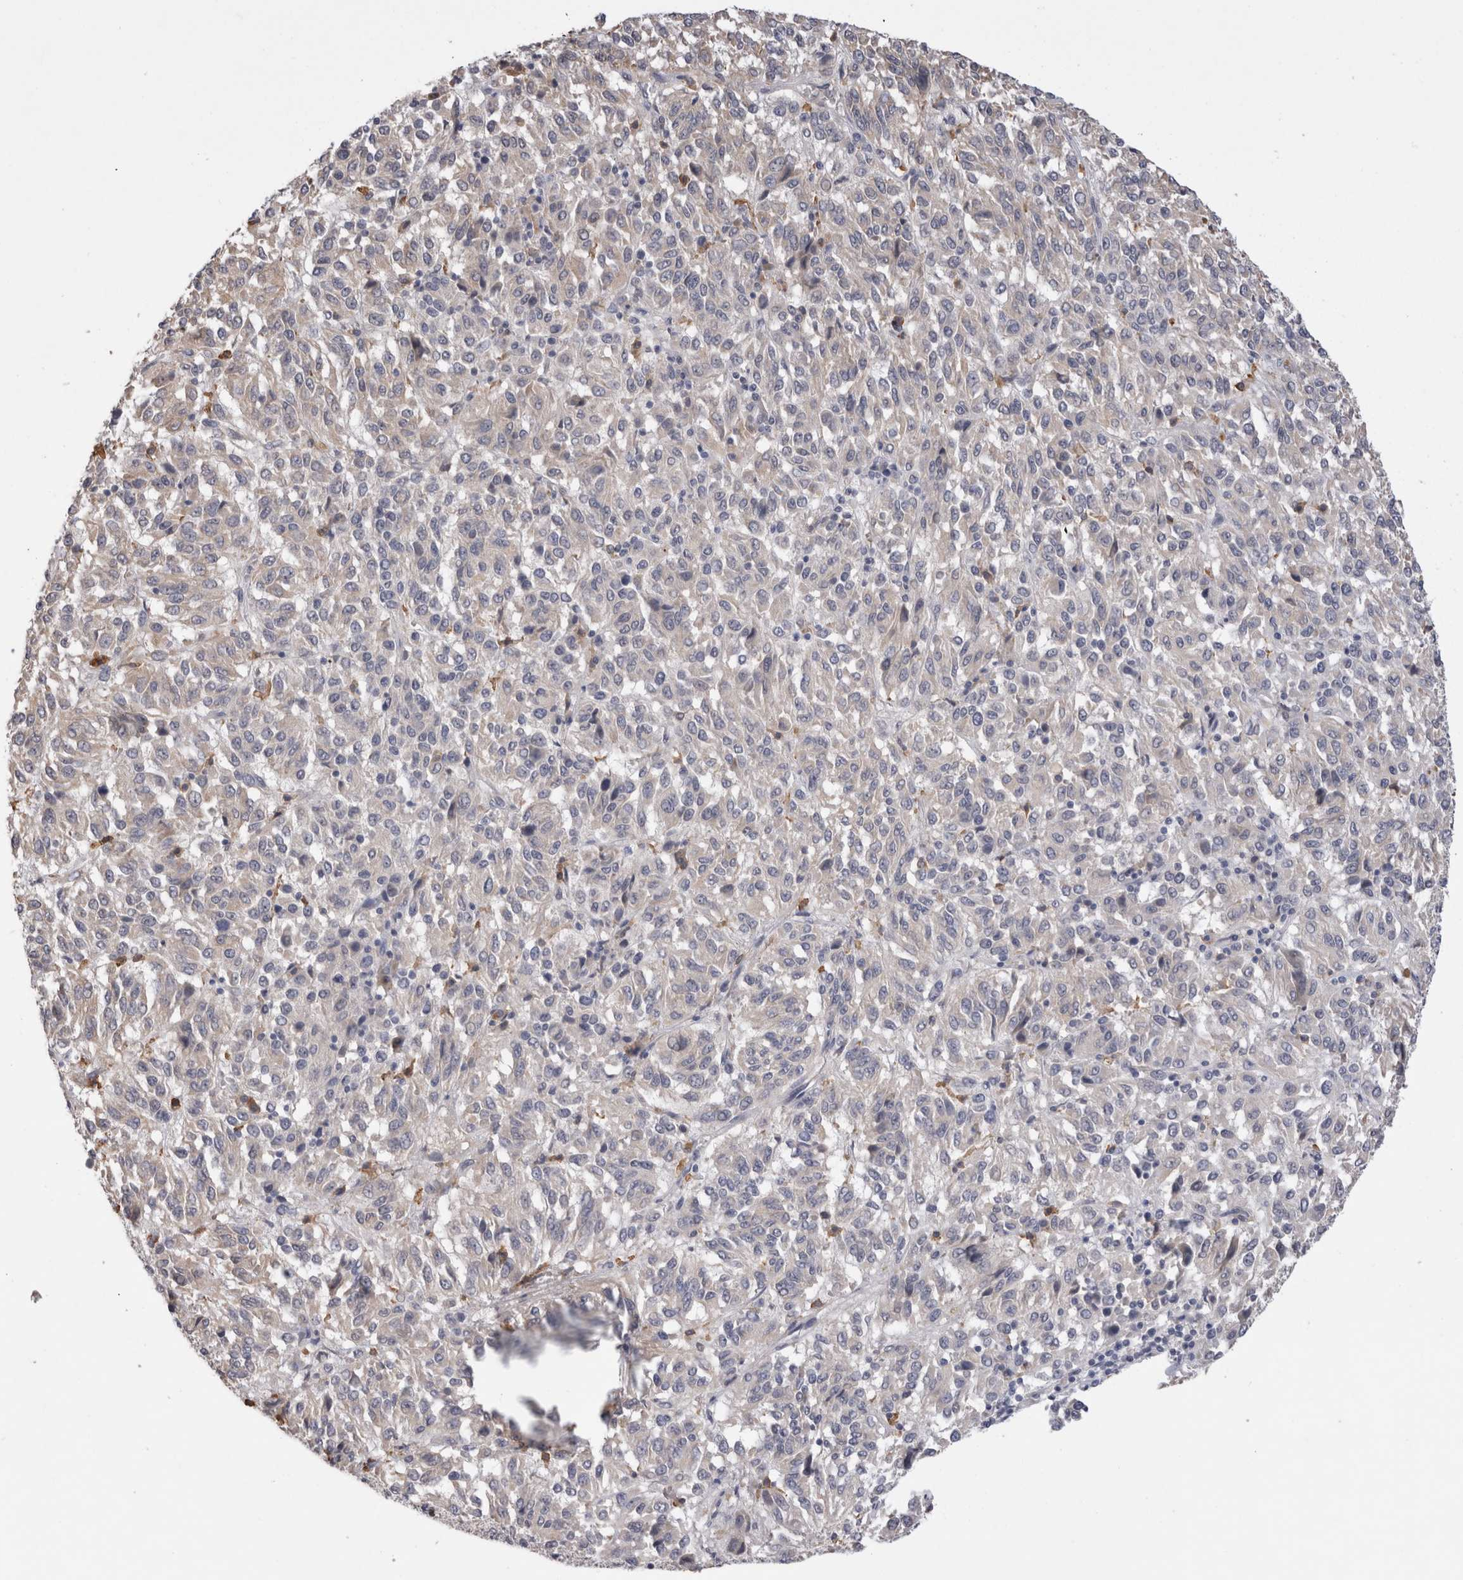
{"staining": {"intensity": "negative", "quantity": "none", "location": "none"}, "tissue": "melanoma", "cell_type": "Tumor cells", "image_type": "cancer", "snomed": [{"axis": "morphology", "description": "Malignant melanoma, Metastatic site"}, {"axis": "topography", "description": "Lung"}], "caption": "An immunohistochemistry image of melanoma is shown. There is no staining in tumor cells of melanoma.", "gene": "VSIG4", "patient": {"sex": "male", "age": 64}}